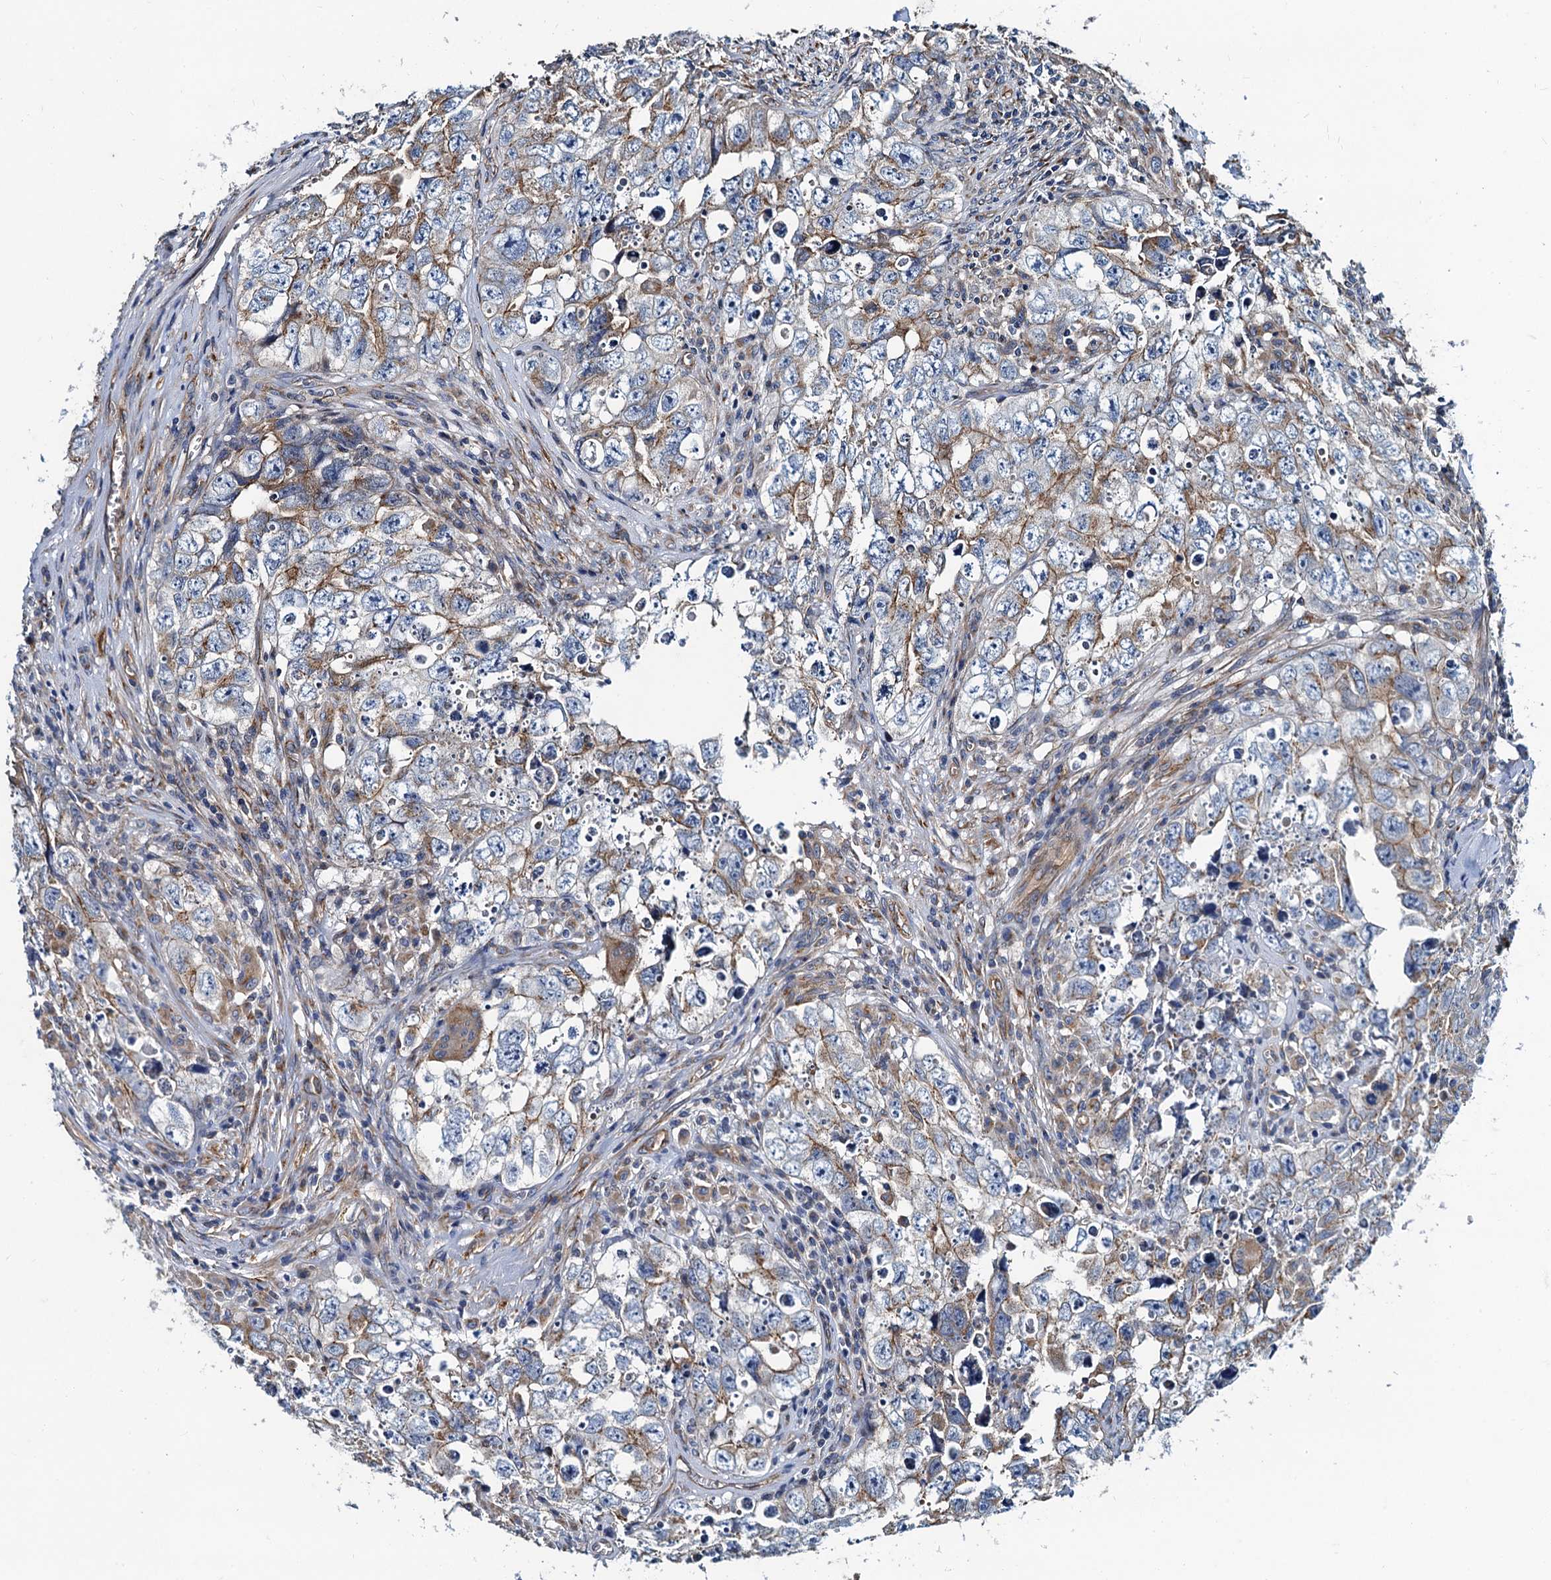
{"staining": {"intensity": "moderate", "quantity": "25%-75%", "location": "cytoplasmic/membranous"}, "tissue": "testis cancer", "cell_type": "Tumor cells", "image_type": "cancer", "snomed": [{"axis": "morphology", "description": "Seminoma, NOS"}, {"axis": "morphology", "description": "Carcinoma, Embryonal, NOS"}, {"axis": "topography", "description": "Testis"}], "caption": "Protein staining shows moderate cytoplasmic/membranous staining in about 25%-75% of tumor cells in testis embryonal carcinoma. (brown staining indicates protein expression, while blue staining denotes nuclei).", "gene": "NGRN", "patient": {"sex": "male", "age": 43}}